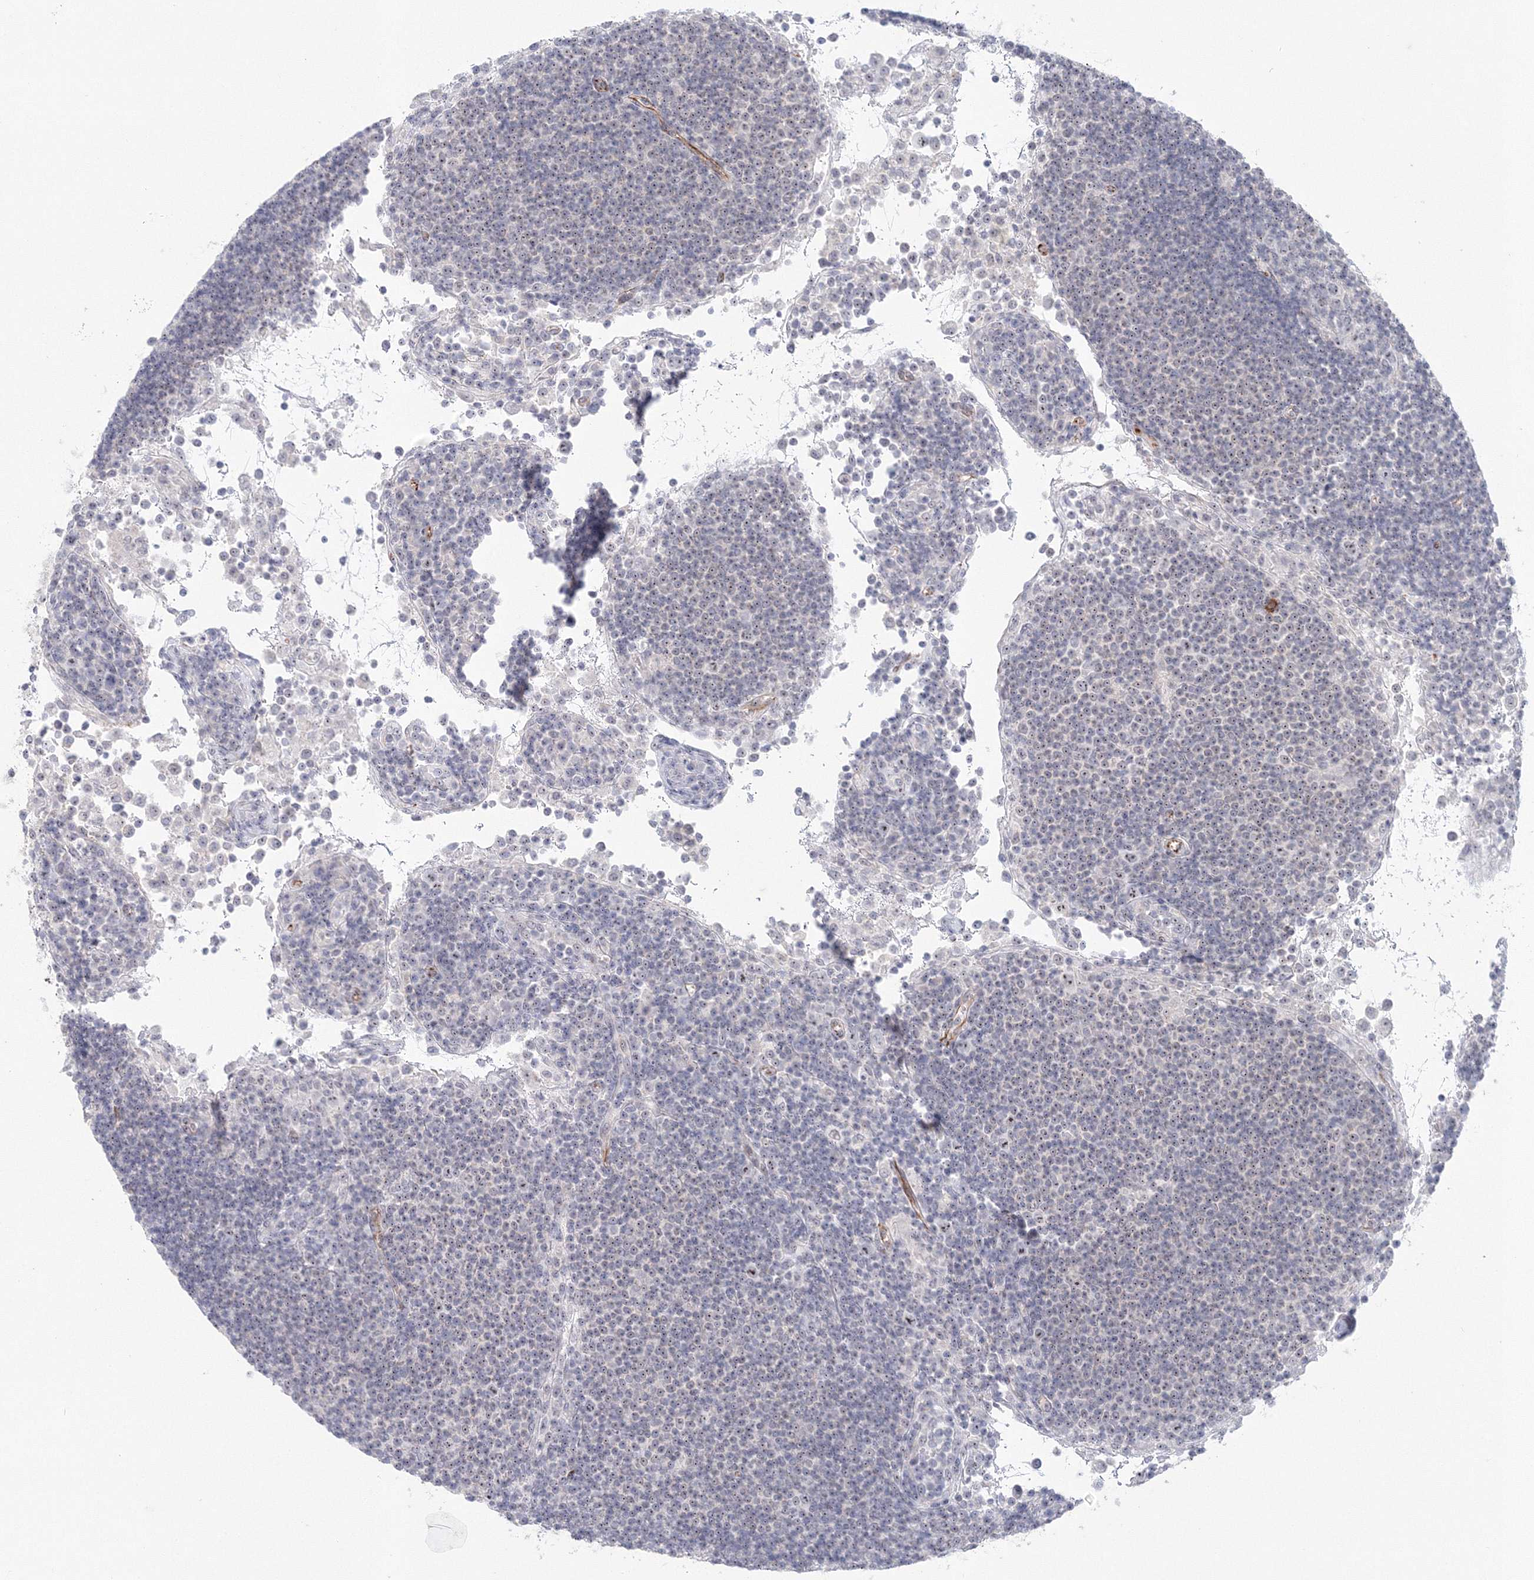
{"staining": {"intensity": "weak", "quantity": "25%-75%", "location": "nuclear"}, "tissue": "lymph node", "cell_type": "Germinal center cells", "image_type": "normal", "snomed": [{"axis": "morphology", "description": "Normal tissue, NOS"}, {"axis": "topography", "description": "Lymph node"}], "caption": "Germinal center cells reveal weak nuclear positivity in about 25%-75% of cells in unremarkable lymph node. (brown staining indicates protein expression, while blue staining denotes nuclei).", "gene": "SIRT7", "patient": {"sex": "female", "age": 53}}